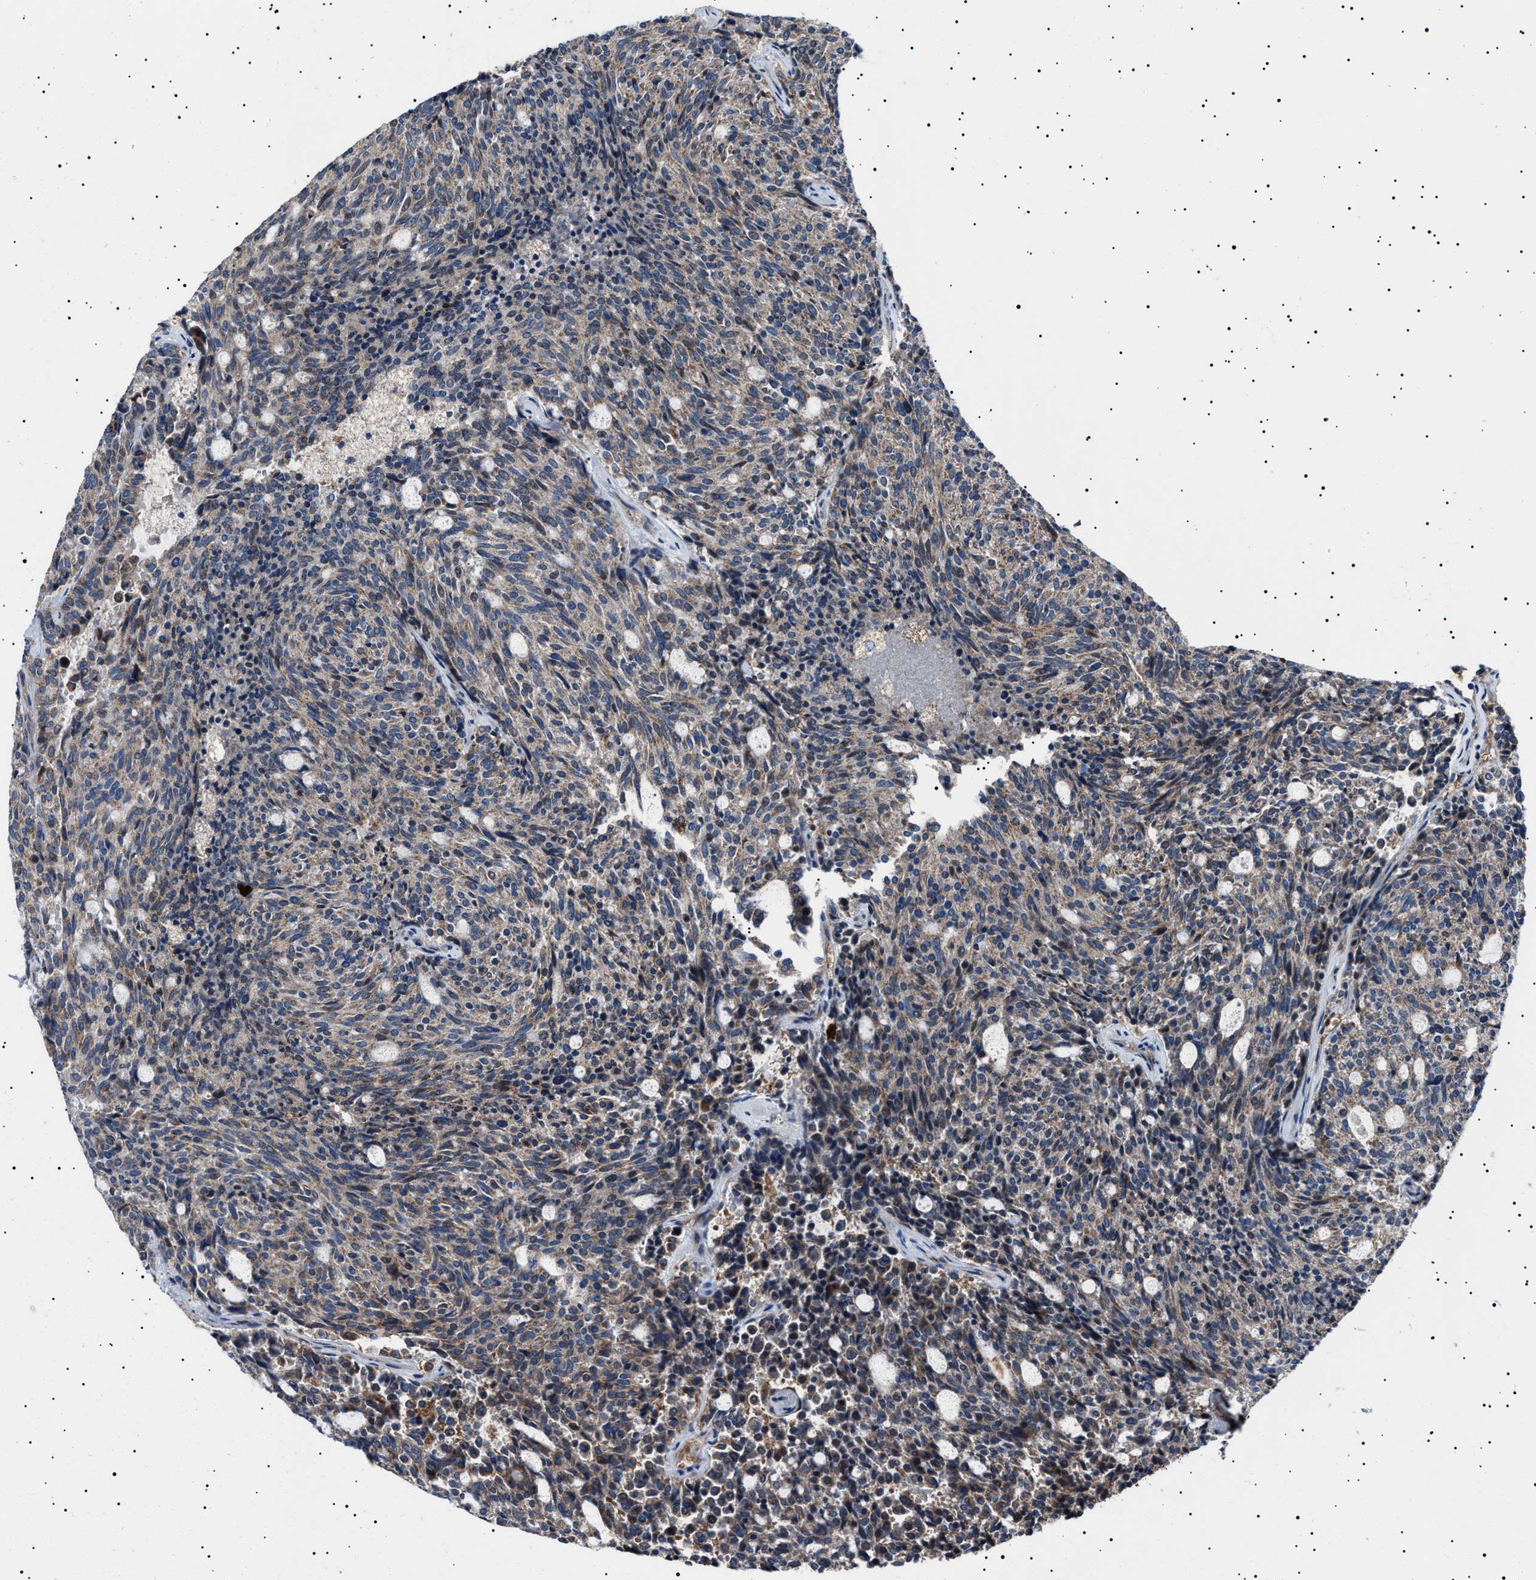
{"staining": {"intensity": "weak", "quantity": "25%-75%", "location": "cytoplasmic/membranous"}, "tissue": "carcinoid", "cell_type": "Tumor cells", "image_type": "cancer", "snomed": [{"axis": "morphology", "description": "Carcinoid, malignant, NOS"}, {"axis": "topography", "description": "Pancreas"}], "caption": "High-magnification brightfield microscopy of carcinoid (malignant) stained with DAB (brown) and counterstained with hematoxylin (blue). tumor cells exhibit weak cytoplasmic/membranous expression is seen in about25%-75% of cells.", "gene": "PTRH1", "patient": {"sex": "female", "age": 54}}